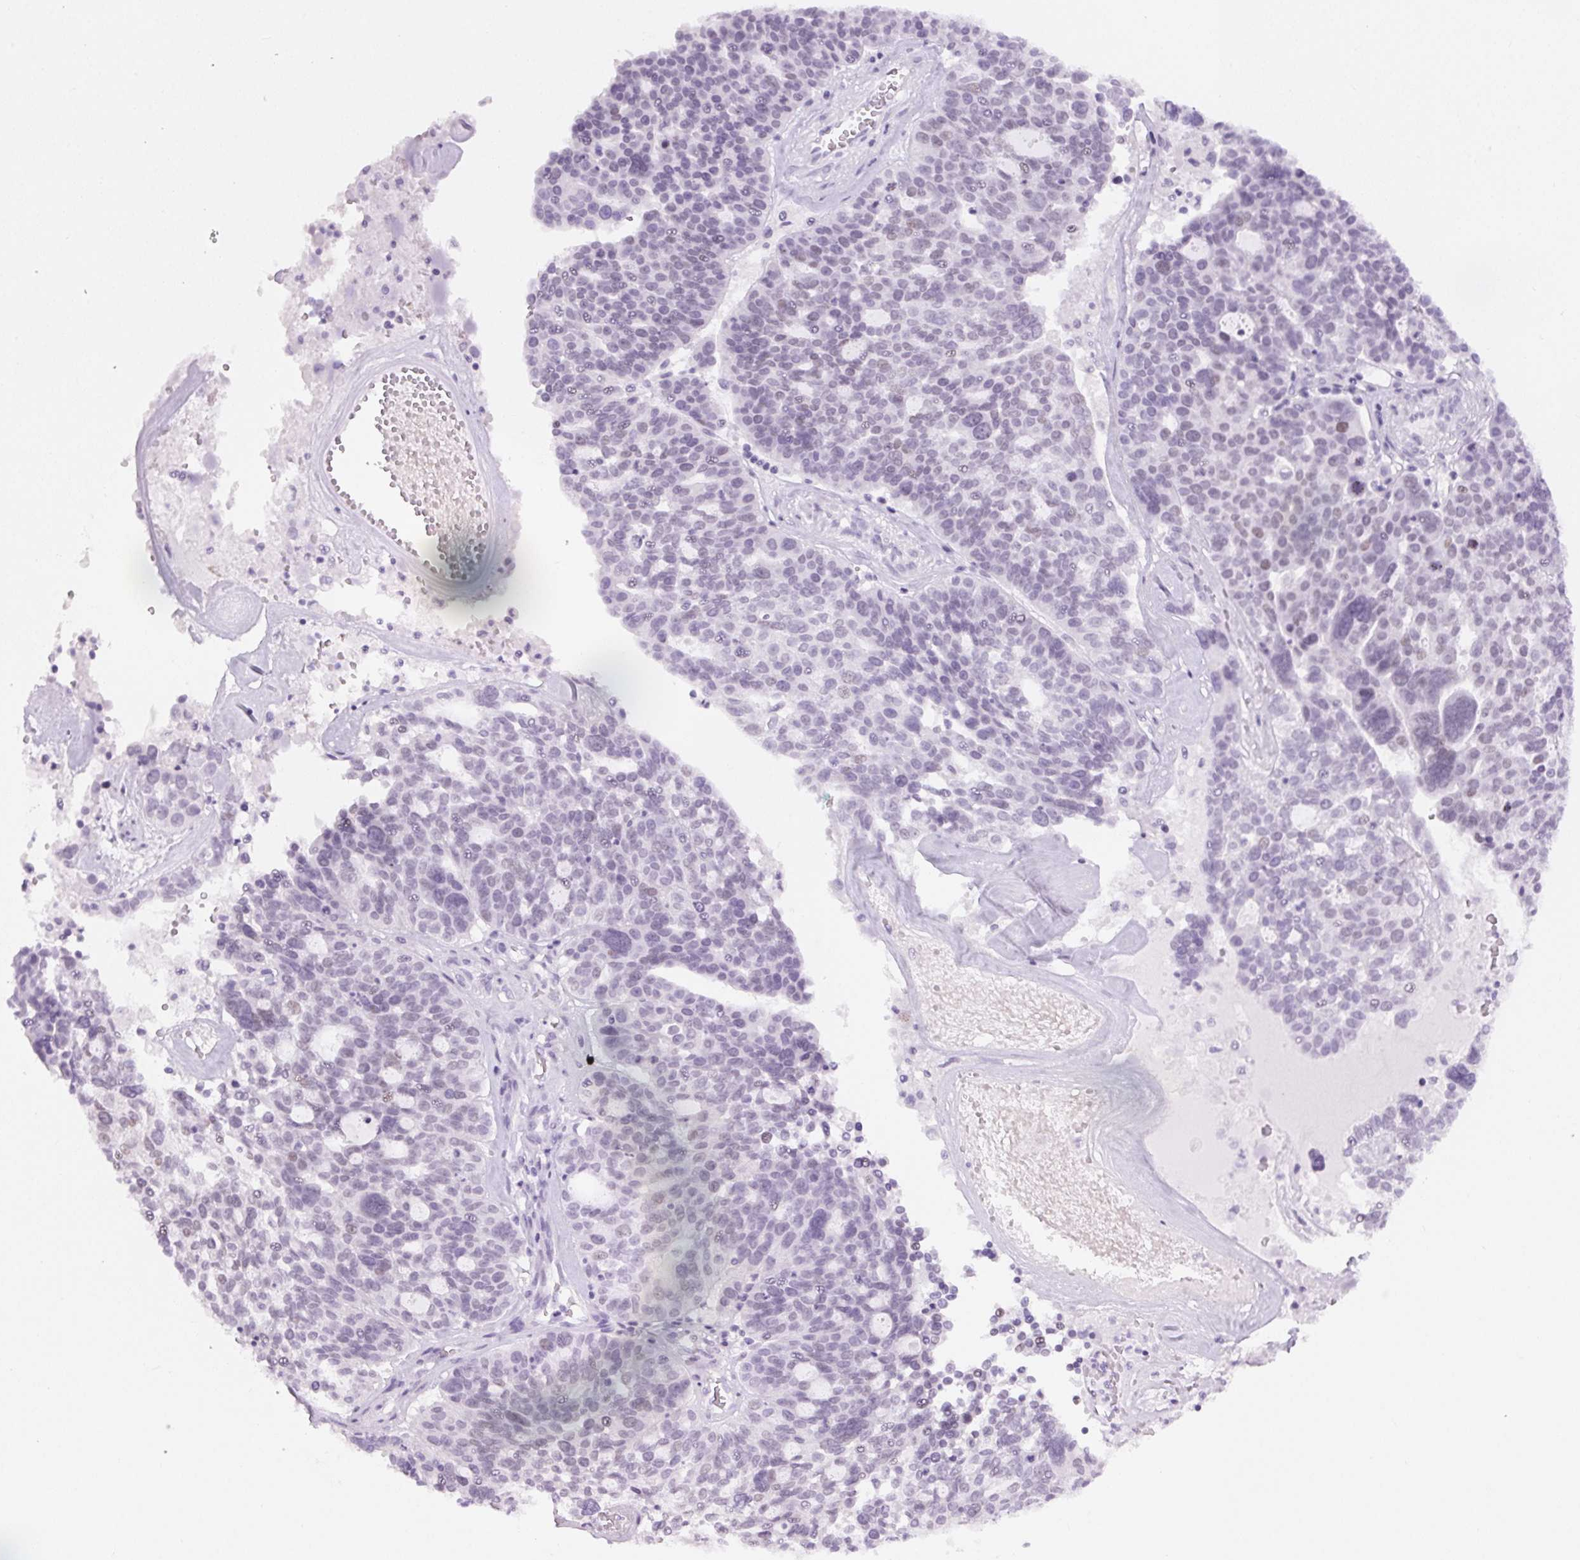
{"staining": {"intensity": "negative", "quantity": "none", "location": "none"}, "tissue": "ovarian cancer", "cell_type": "Tumor cells", "image_type": "cancer", "snomed": [{"axis": "morphology", "description": "Cystadenocarcinoma, serous, NOS"}, {"axis": "topography", "description": "Ovary"}], "caption": "Tumor cells are negative for brown protein staining in serous cystadenocarcinoma (ovarian).", "gene": "BEND2", "patient": {"sex": "female", "age": 59}}